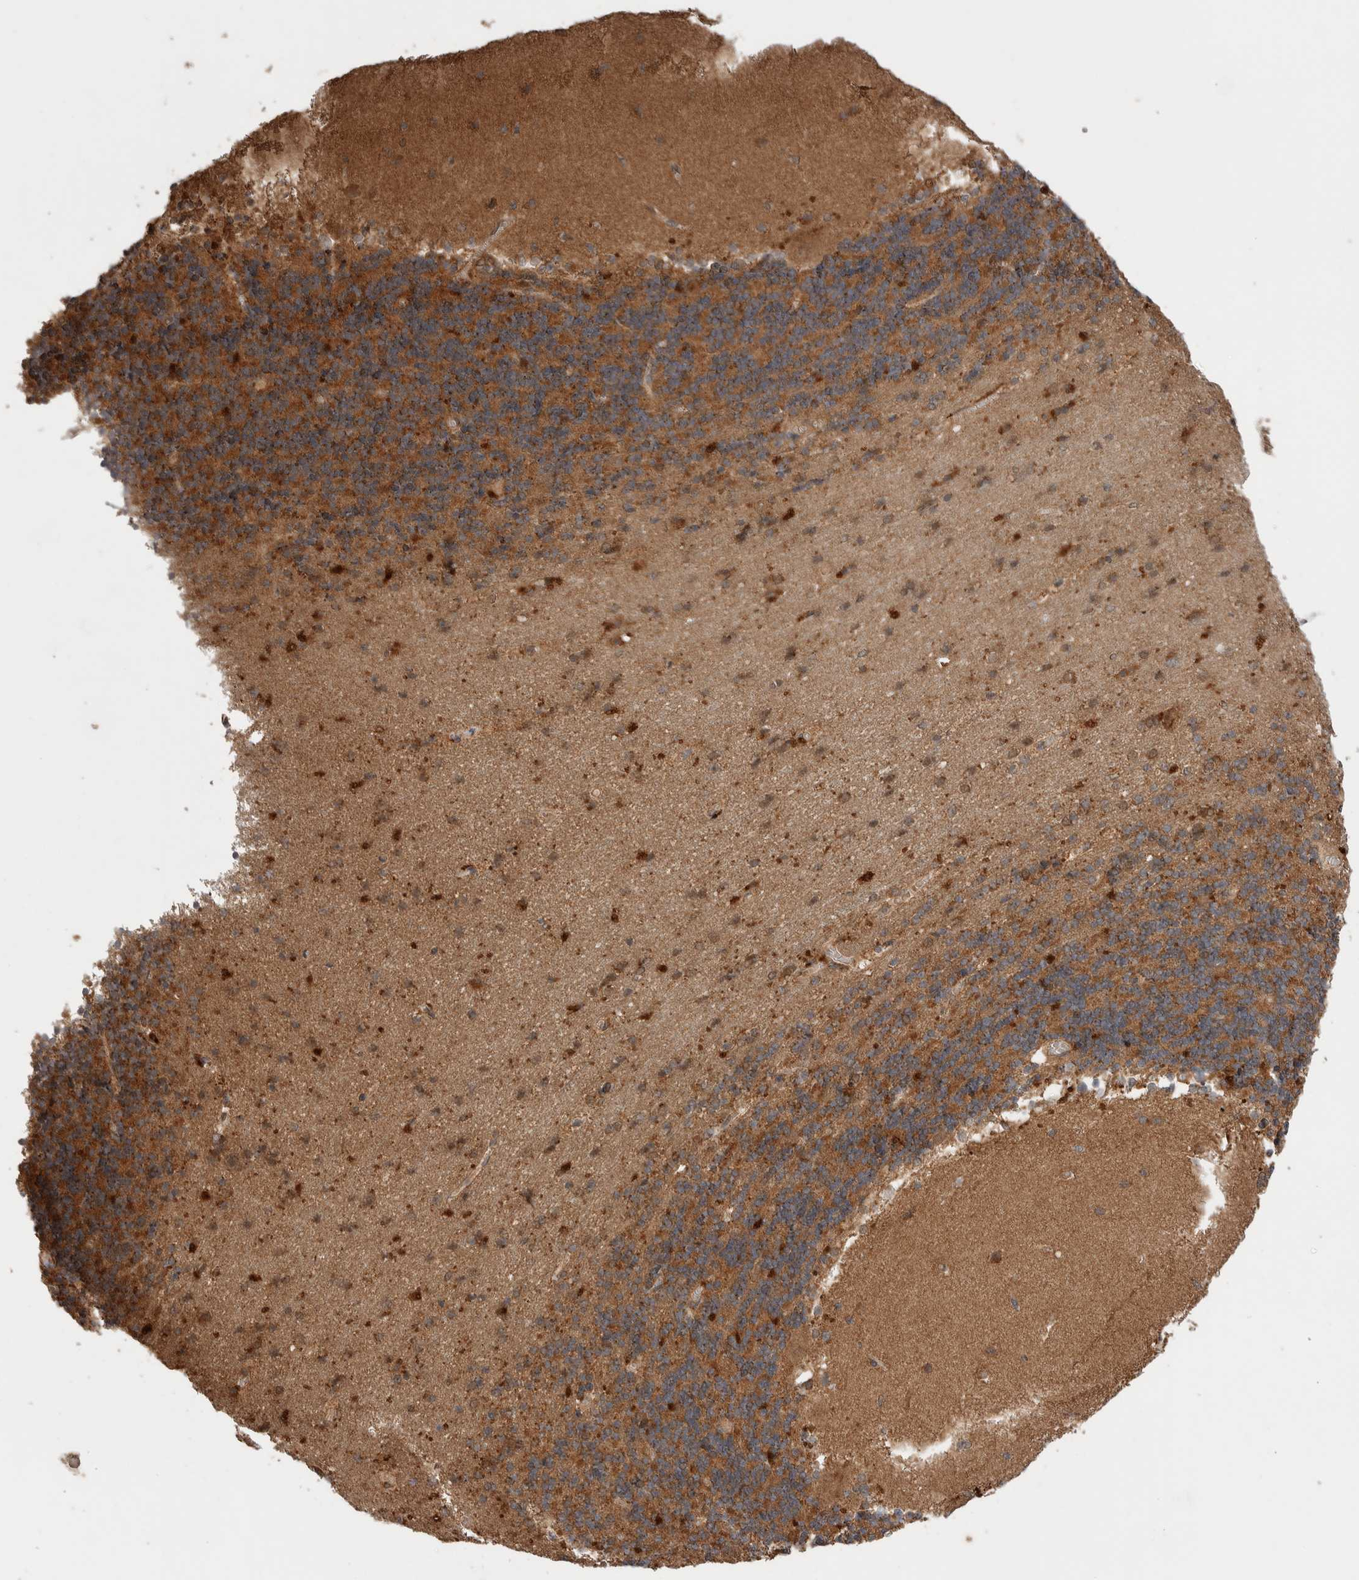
{"staining": {"intensity": "moderate", "quantity": ">75%", "location": "cytoplasmic/membranous"}, "tissue": "cerebellum", "cell_type": "Cells in granular layer", "image_type": "normal", "snomed": [{"axis": "morphology", "description": "Normal tissue, NOS"}, {"axis": "topography", "description": "Cerebellum"}], "caption": "Immunohistochemistry (IHC) histopathology image of normal cerebellum: human cerebellum stained using immunohistochemistry (IHC) exhibits medium levels of moderate protein expression localized specifically in the cytoplasmic/membranous of cells in granular layer, appearing as a cytoplasmic/membranous brown color.", "gene": "KCNJ5", "patient": {"sex": "female", "age": 54}}